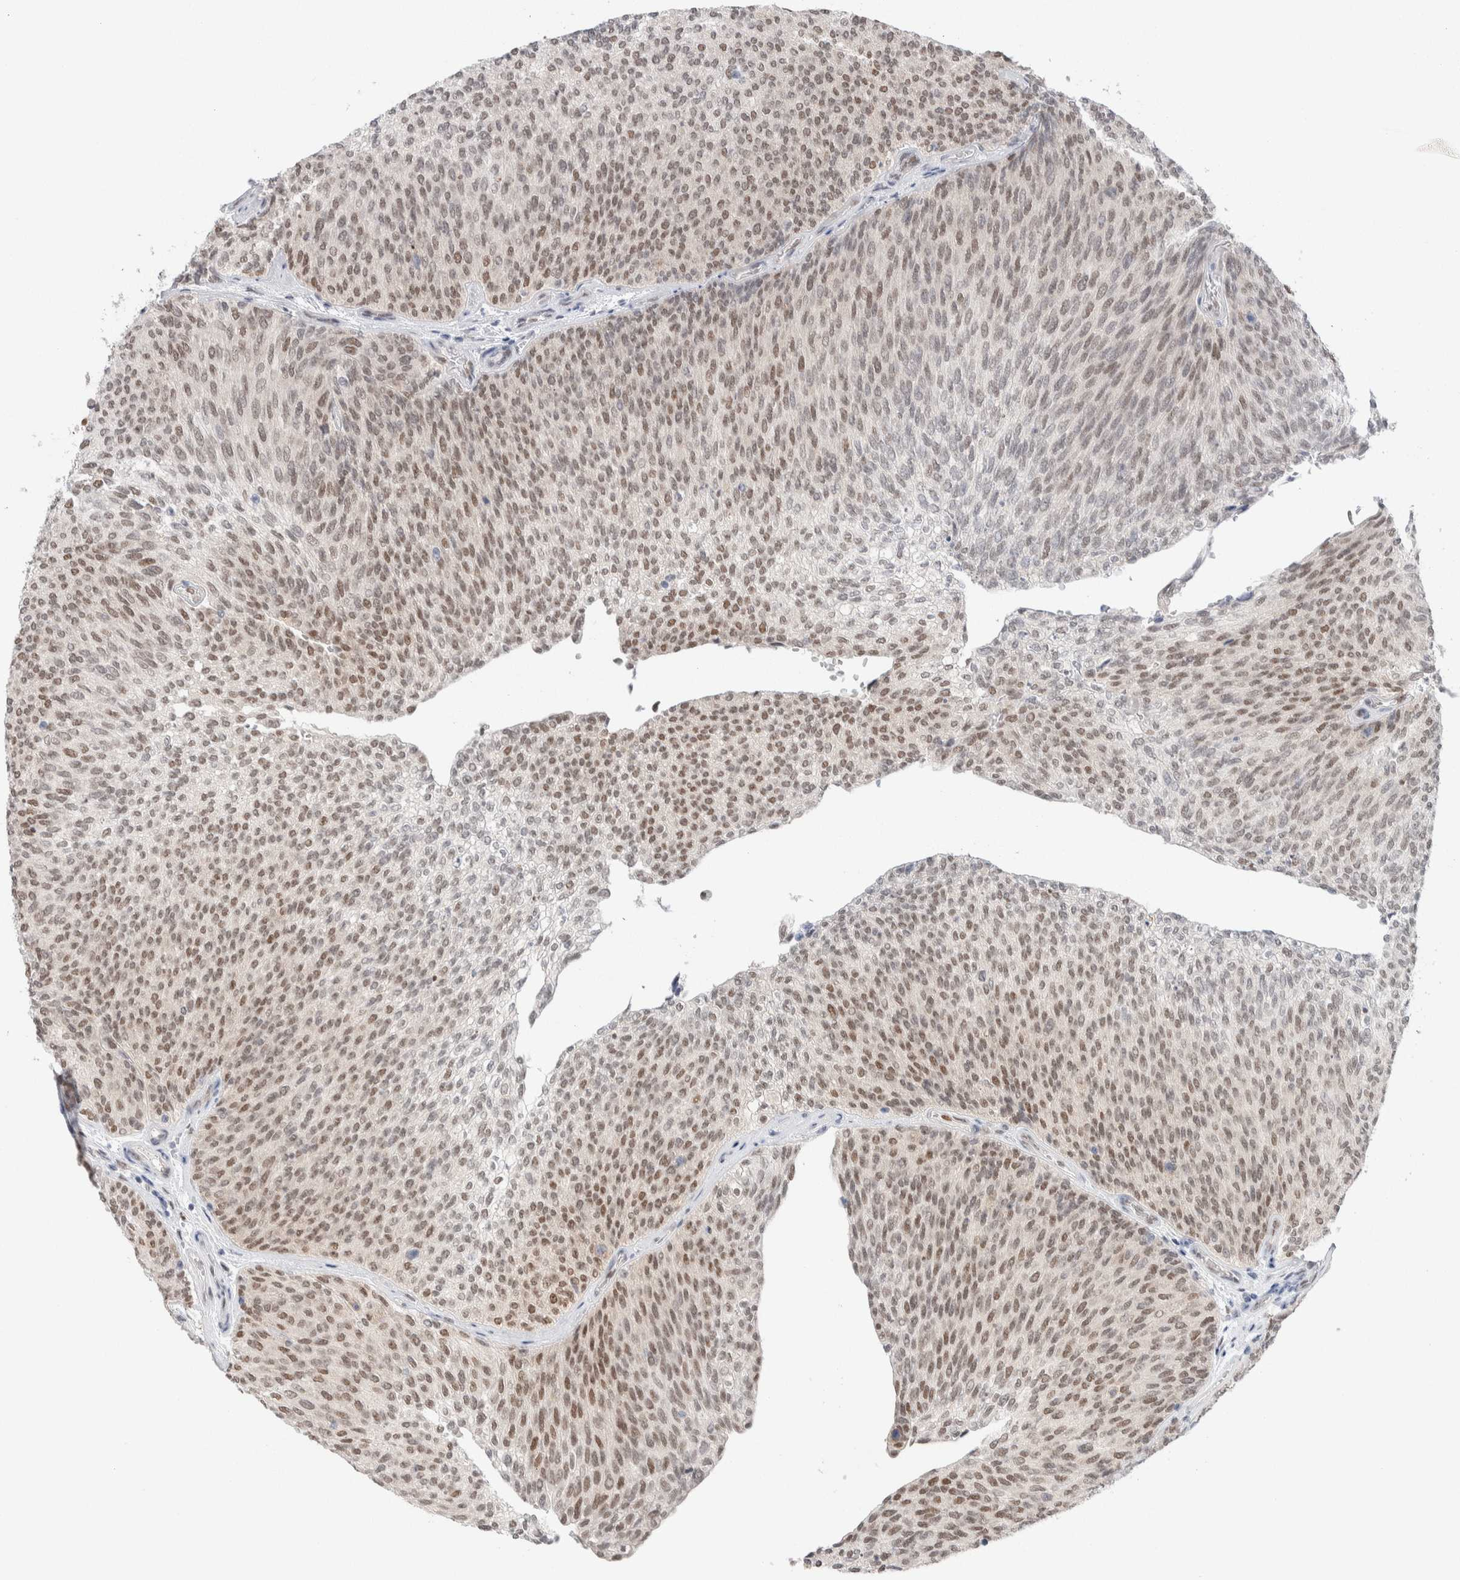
{"staining": {"intensity": "moderate", "quantity": ">75%", "location": "nuclear"}, "tissue": "urothelial cancer", "cell_type": "Tumor cells", "image_type": "cancer", "snomed": [{"axis": "morphology", "description": "Urothelial carcinoma, Low grade"}, {"axis": "topography", "description": "Urinary bladder"}], "caption": "This is an image of immunohistochemistry staining of urothelial cancer, which shows moderate positivity in the nuclear of tumor cells.", "gene": "PRMT1", "patient": {"sex": "female", "age": 79}}